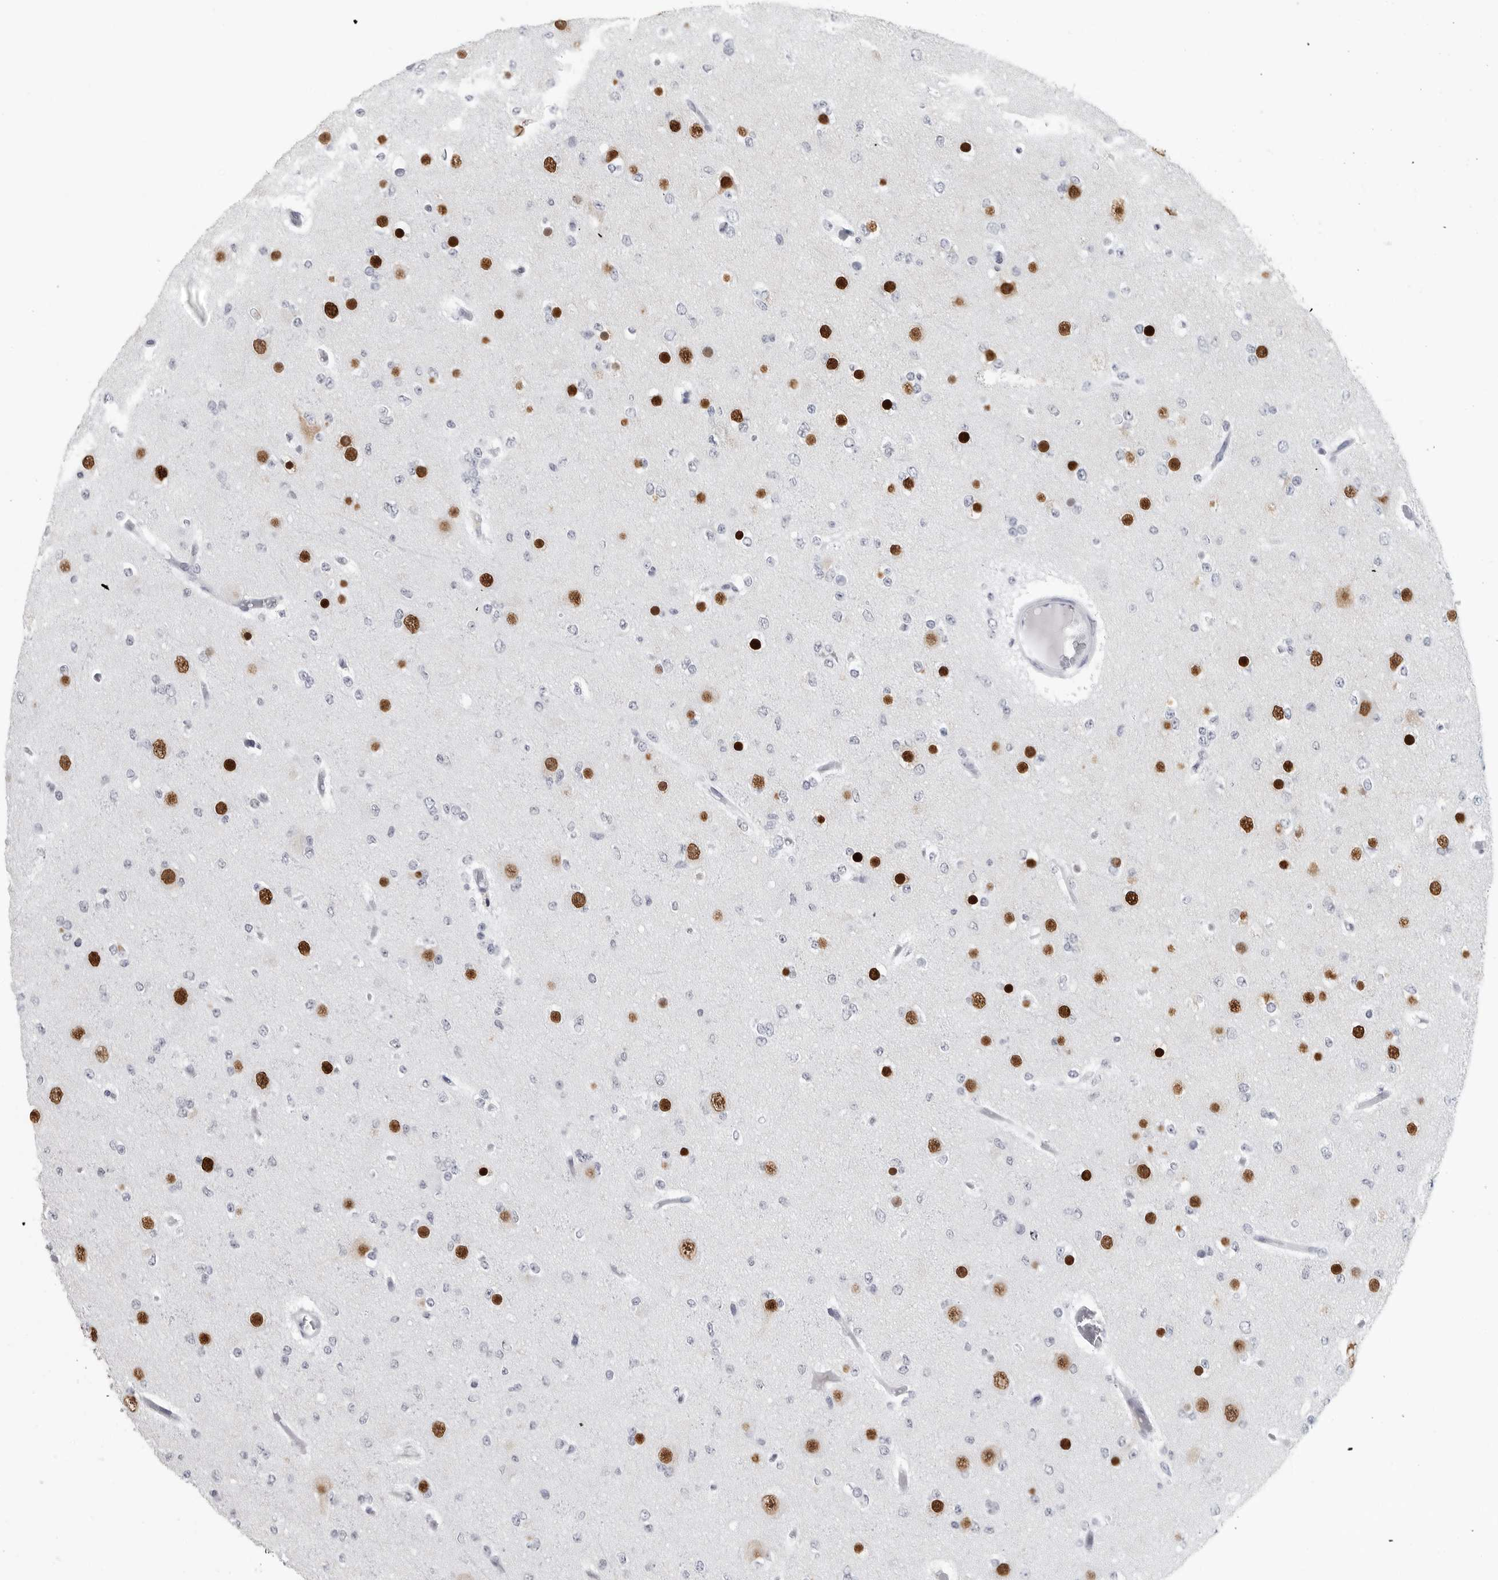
{"staining": {"intensity": "negative", "quantity": "none", "location": "none"}, "tissue": "glioma", "cell_type": "Tumor cells", "image_type": "cancer", "snomed": [{"axis": "morphology", "description": "Glioma, malignant, Low grade"}, {"axis": "topography", "description": "Brain"}], "caption": "Tumor cells show no significant protein staining in malignant low-grade glioma.", "gene": "SATB2", "patient": {"sex": "female", "age": 22}}